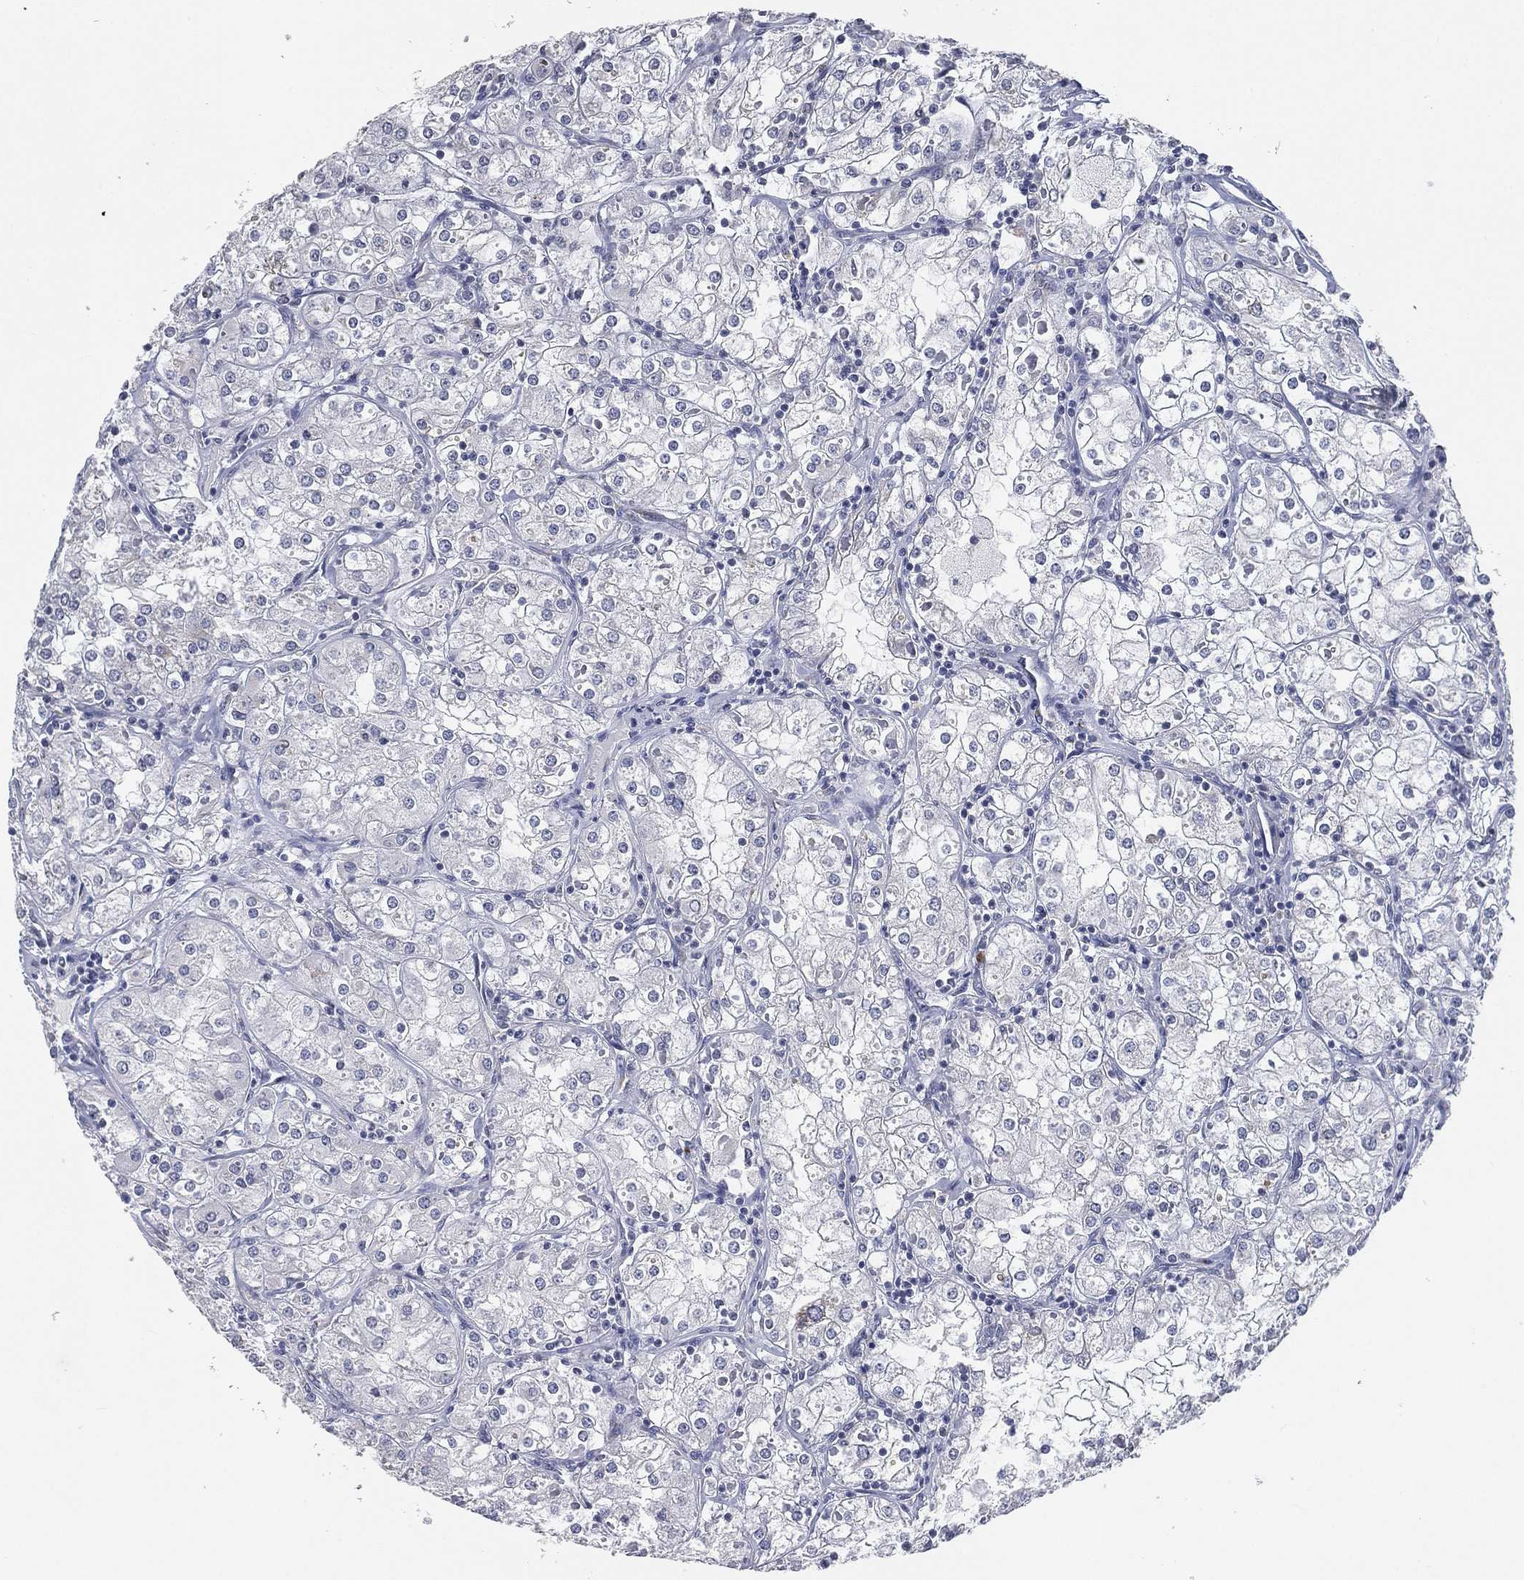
{"staining": {"intensity": "negative", "quantity": "none", "location": "none"}, "tissue": "renal cancer", "cell_type": "Tumor cells", "image_type": "cancer", "snomed": [{"axis": "morphology", "description": "Adenocarcinoma, NOS"}, {"axis": "topography", "description": "Kidney"}], "caption": "IHC of human renal cancer (adenocarcinoma) exhibits no staining in tumor cells.", "gene": "TICAM1", "patient": {"sex": "male", "age": 77}}